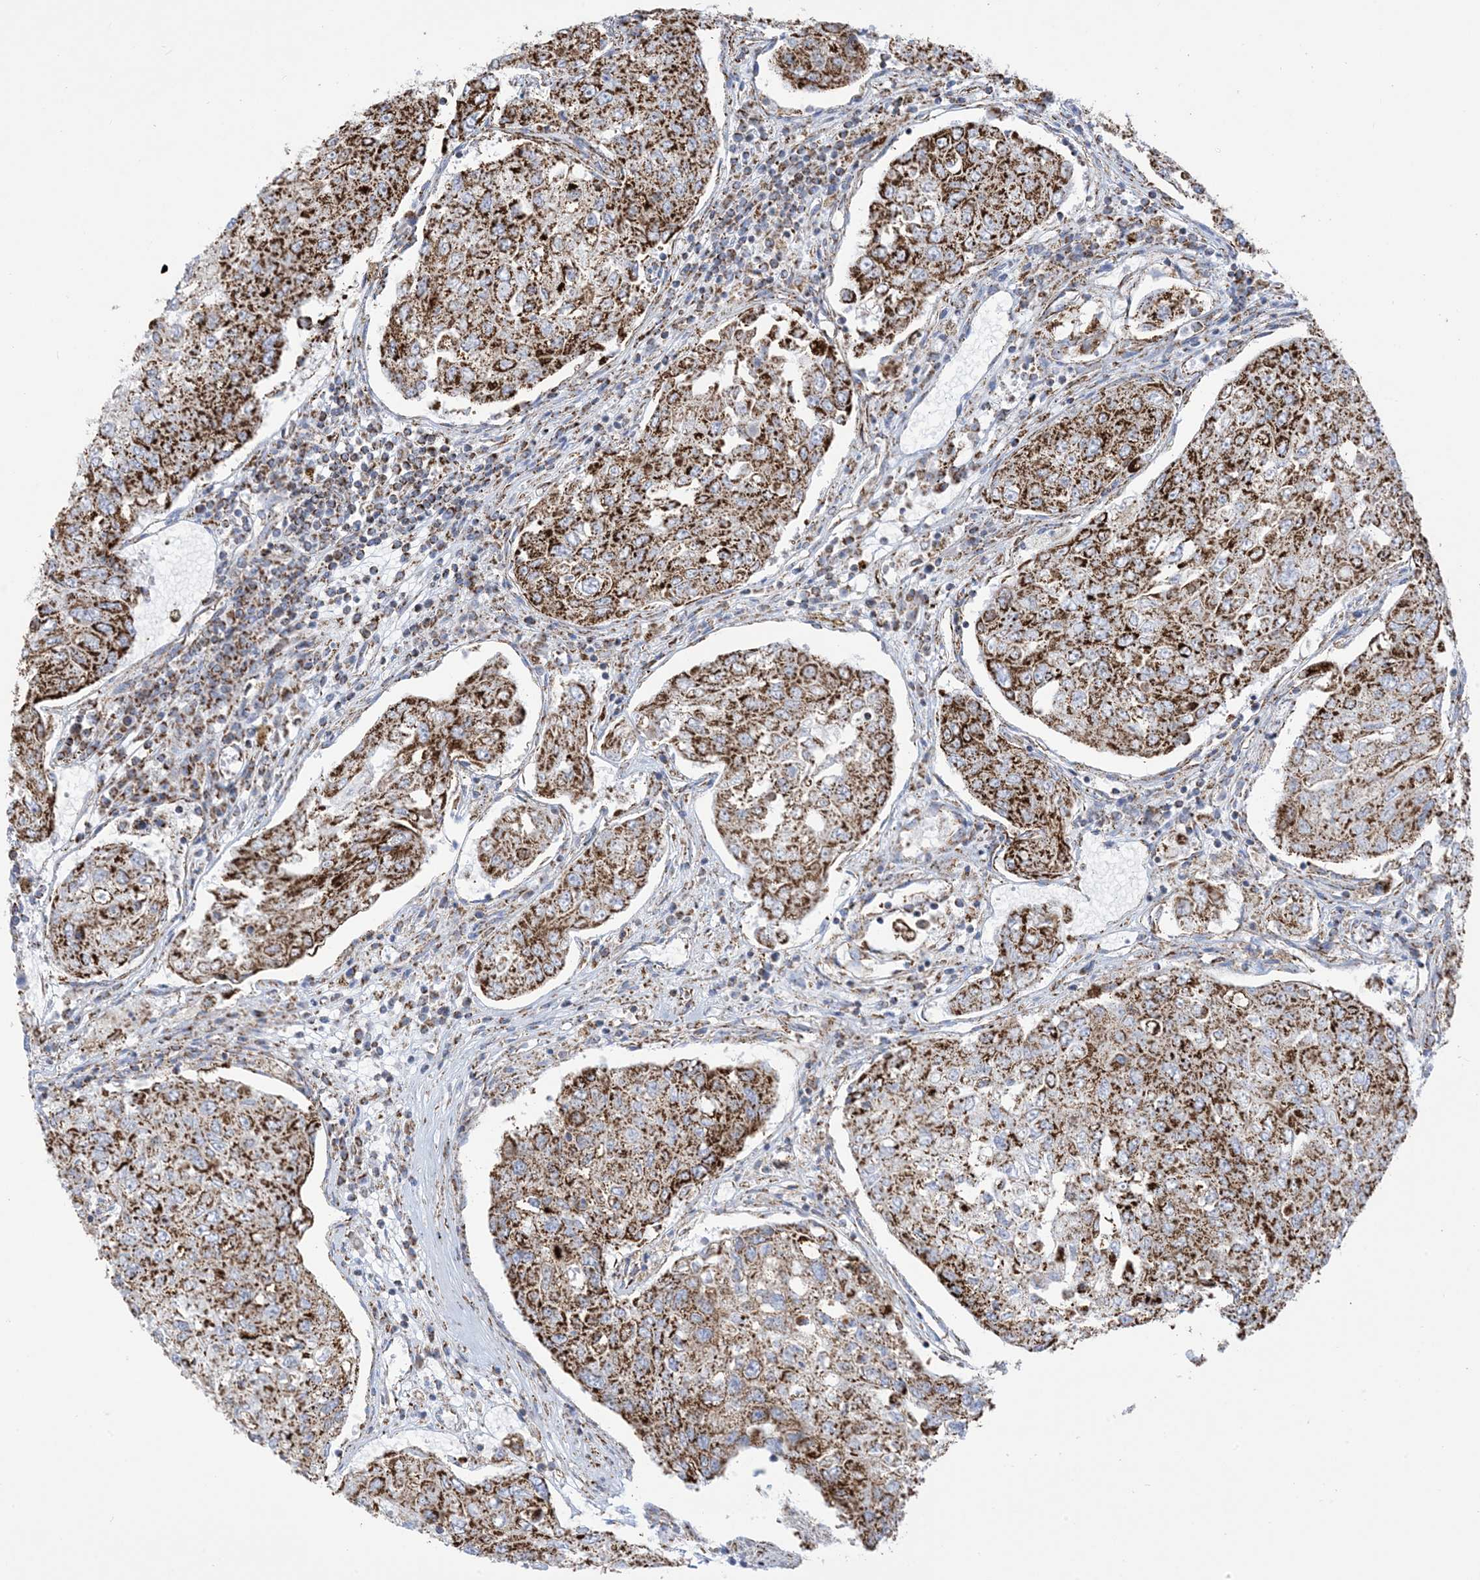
{"staining": {"intensity": "strong", "quantity": ">75%", "location": "cytoplasmic/membranous"}, "tissue": "urothelial cancer", "cell_type": "Tumor cells", "image_type": "cancer", "snomed": [{"axis": "morphology", "description": "Urothelial carcinoma, High grade"}, {"axis": "topography", "description": "Lymph node"}, {"axis": "topography", "description": "Urinary bladder"}], "caption": "Human urothelial cancer stained with a protein marker reveals strong staining in tumor cells.", "gene": "SAMM50", "patient": {"sex": "male", "age": 51}}